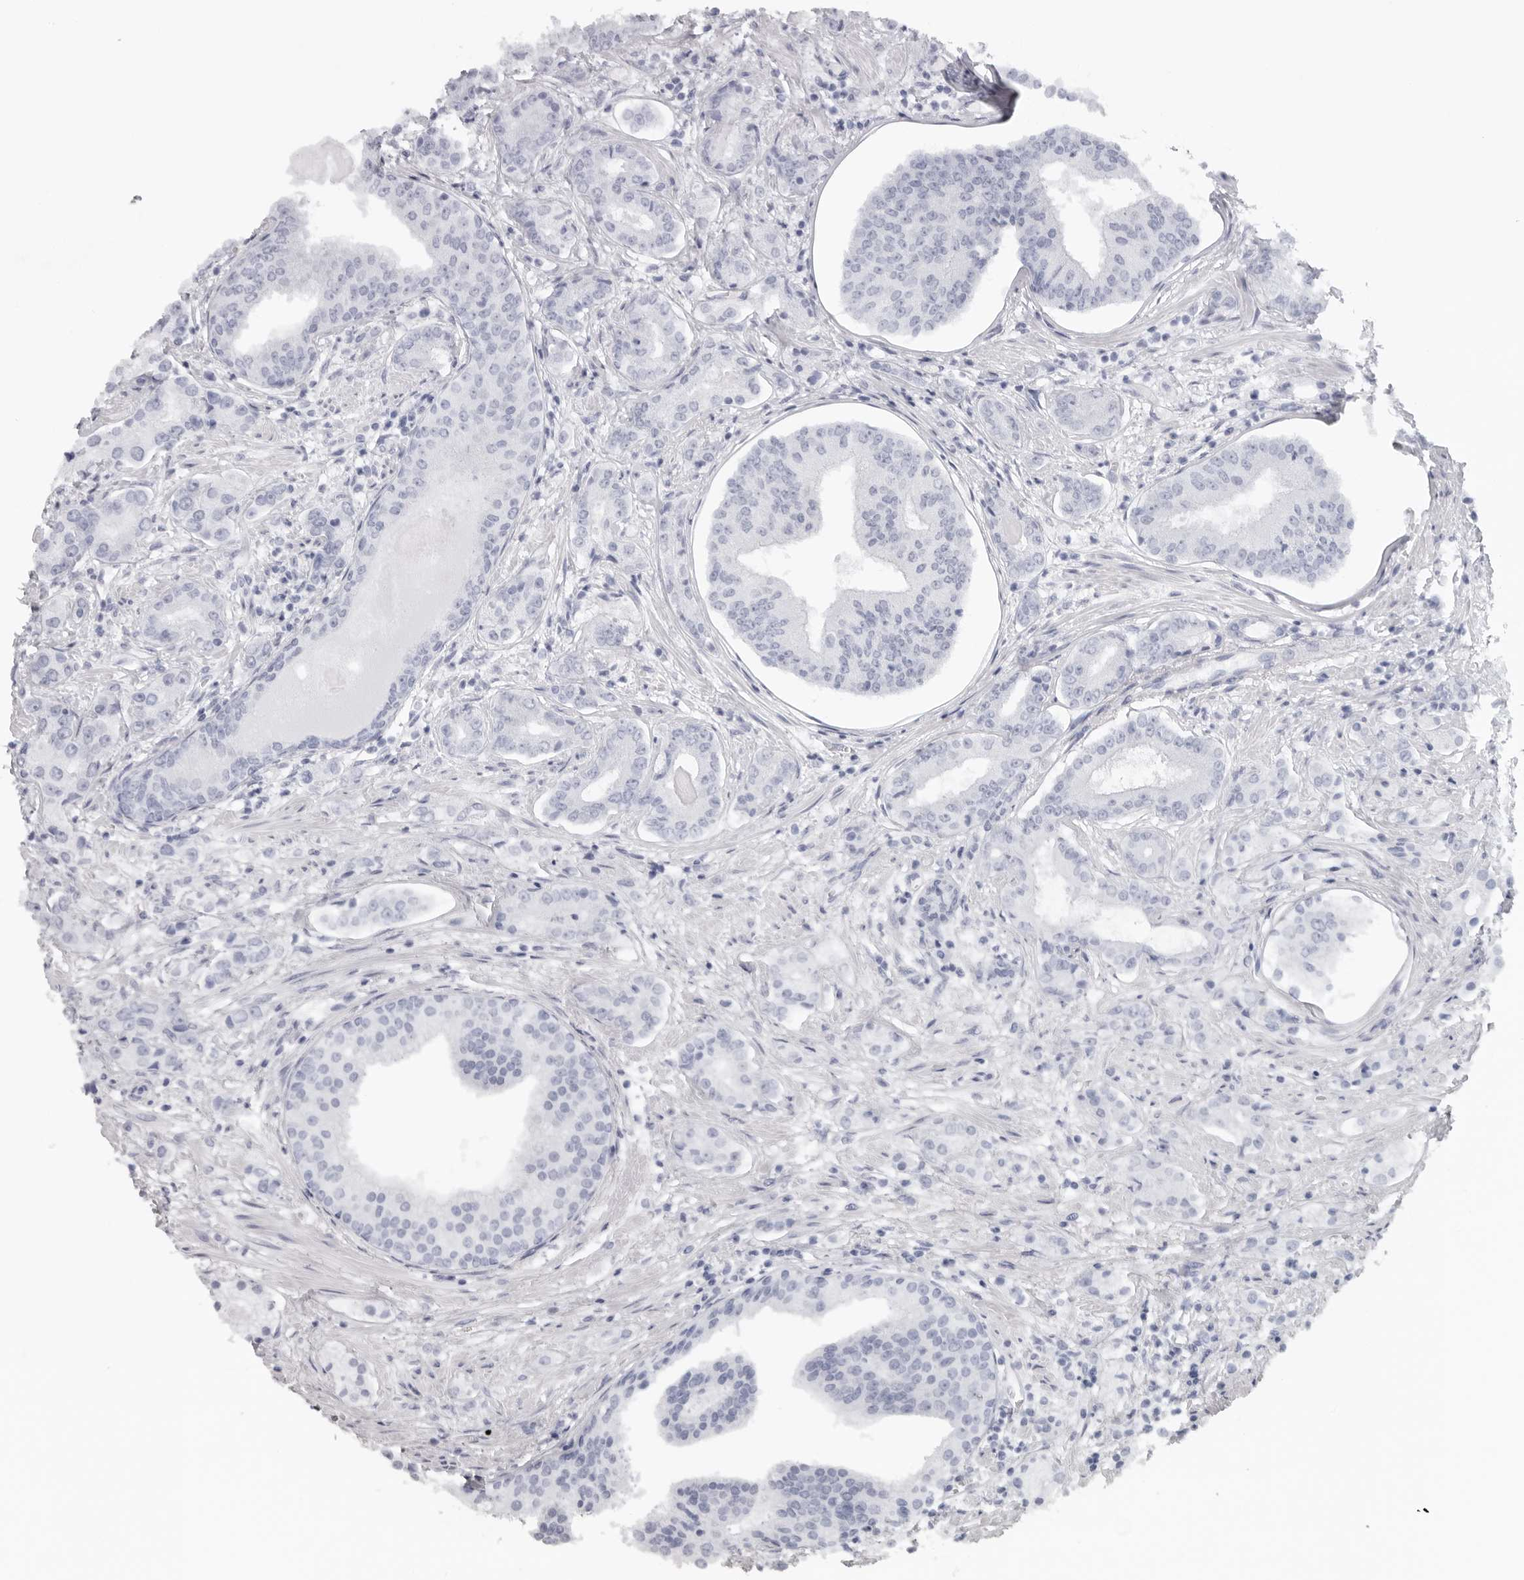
{"staining": {"intensity": "negative", "quantity": "none", "location": "none"}, "tissue": "prostate cancer", "cell_type": "Tumor cells", "image_type": "cancer", "snomed": [{"axis": "morphology", "description": "Adenocarcinoma, High grade"}, {"axis": "topography", "description": "Prostate"}], "caption": "Human prostate cancer (adenocarcinoma (high-grade)) stained for a protein using immunohistochemistry reveals no staining in tumor cells.", "gene": "EPB41", "patient": {"sex": "male", "age": 66}}